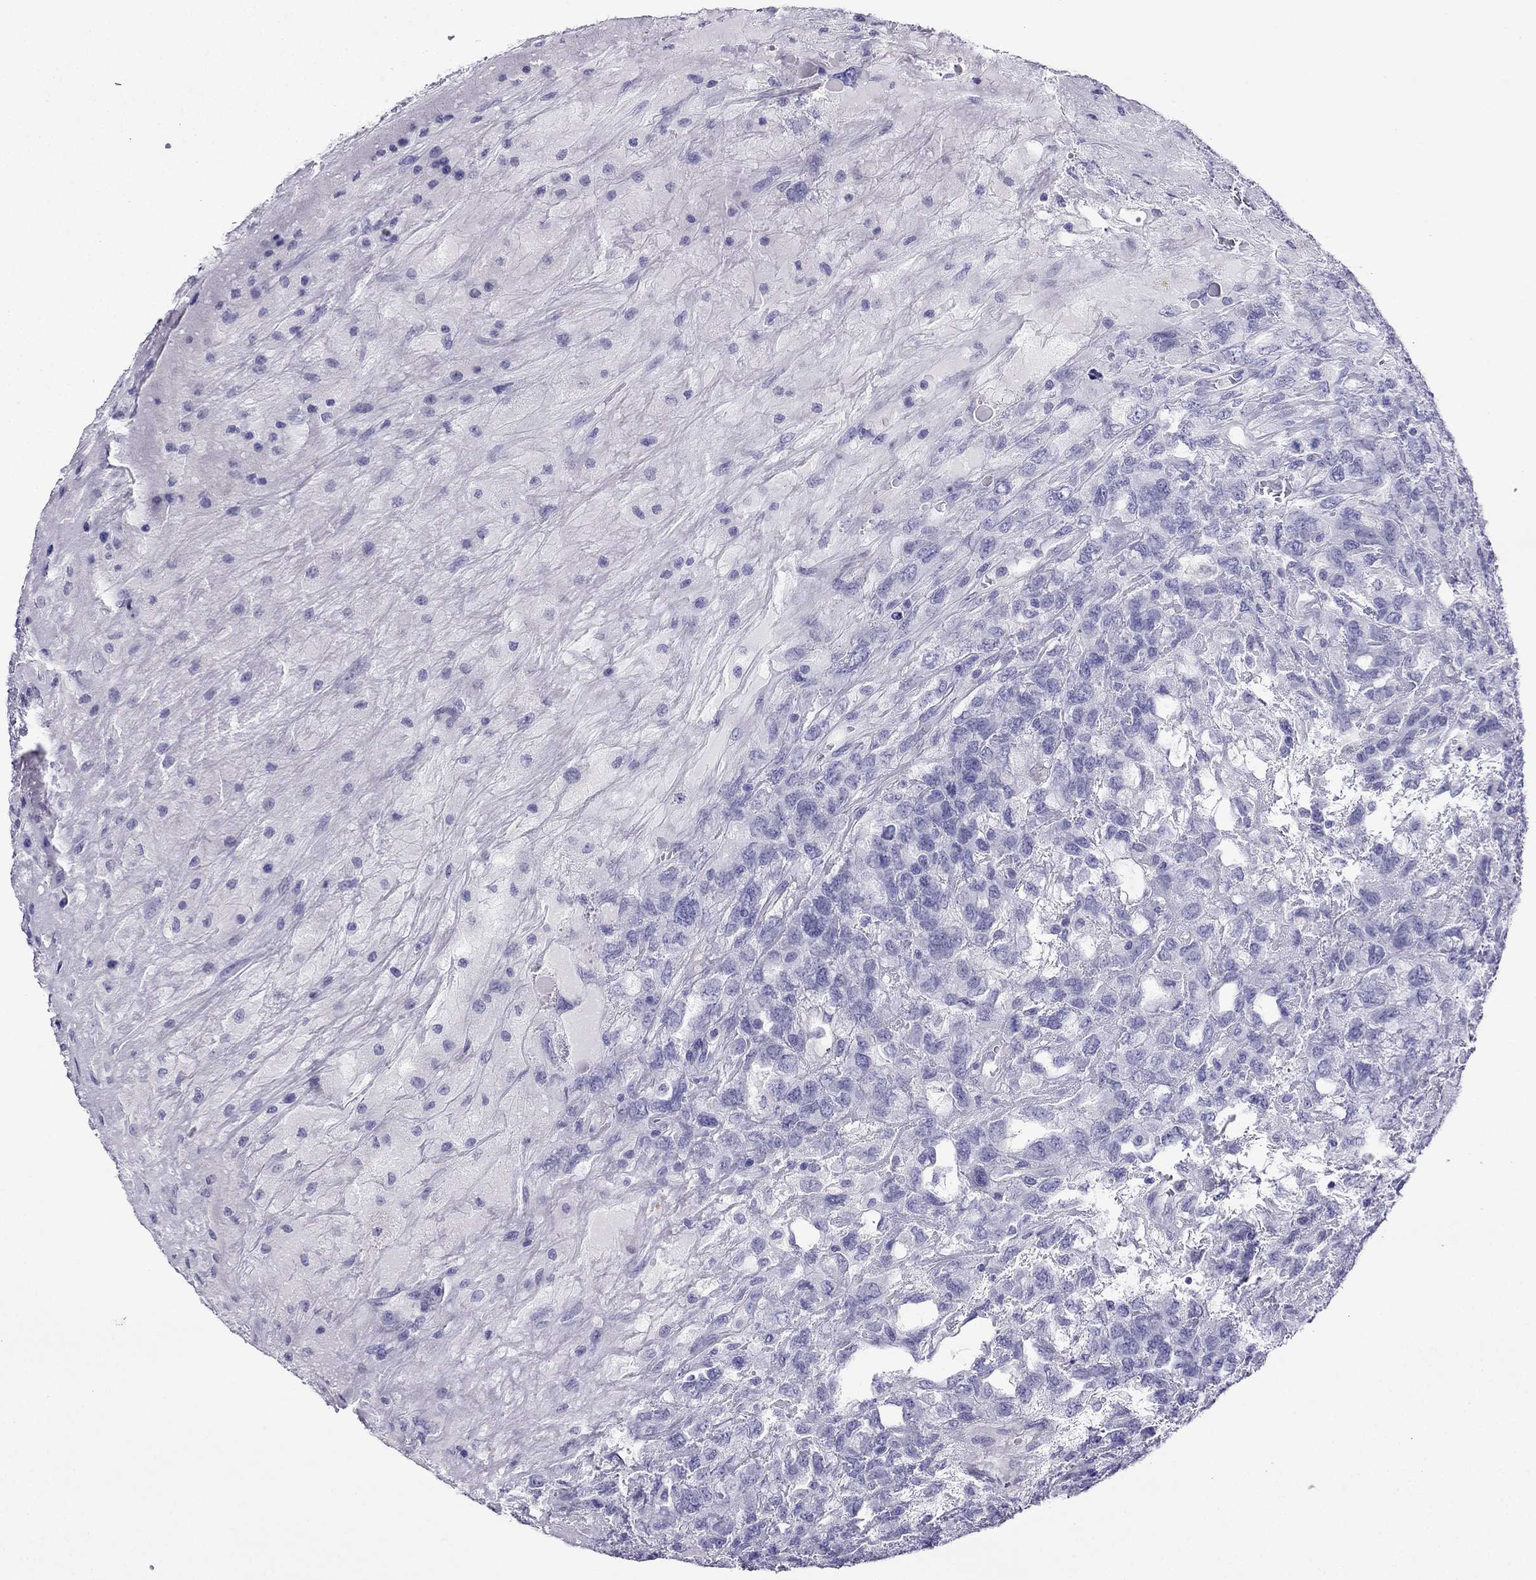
{"staining": {"intensity": "negative", "quantity": "none", "location": "none"}, "tissue": "testis cancer", "cell_type": "Tumor cells", "image_type": "cancer", "snomed": [{"axis": "morphology", "description": "Seminoma, NOS"}, {"axis": "topography", "description": "Testis"}], "caption": "The photomicrograph shows no significant expression in tumor cells of testis cancer (seminoma).", "gene": "KCNJ10", "patient": {"sex": "male", "age": 52}}